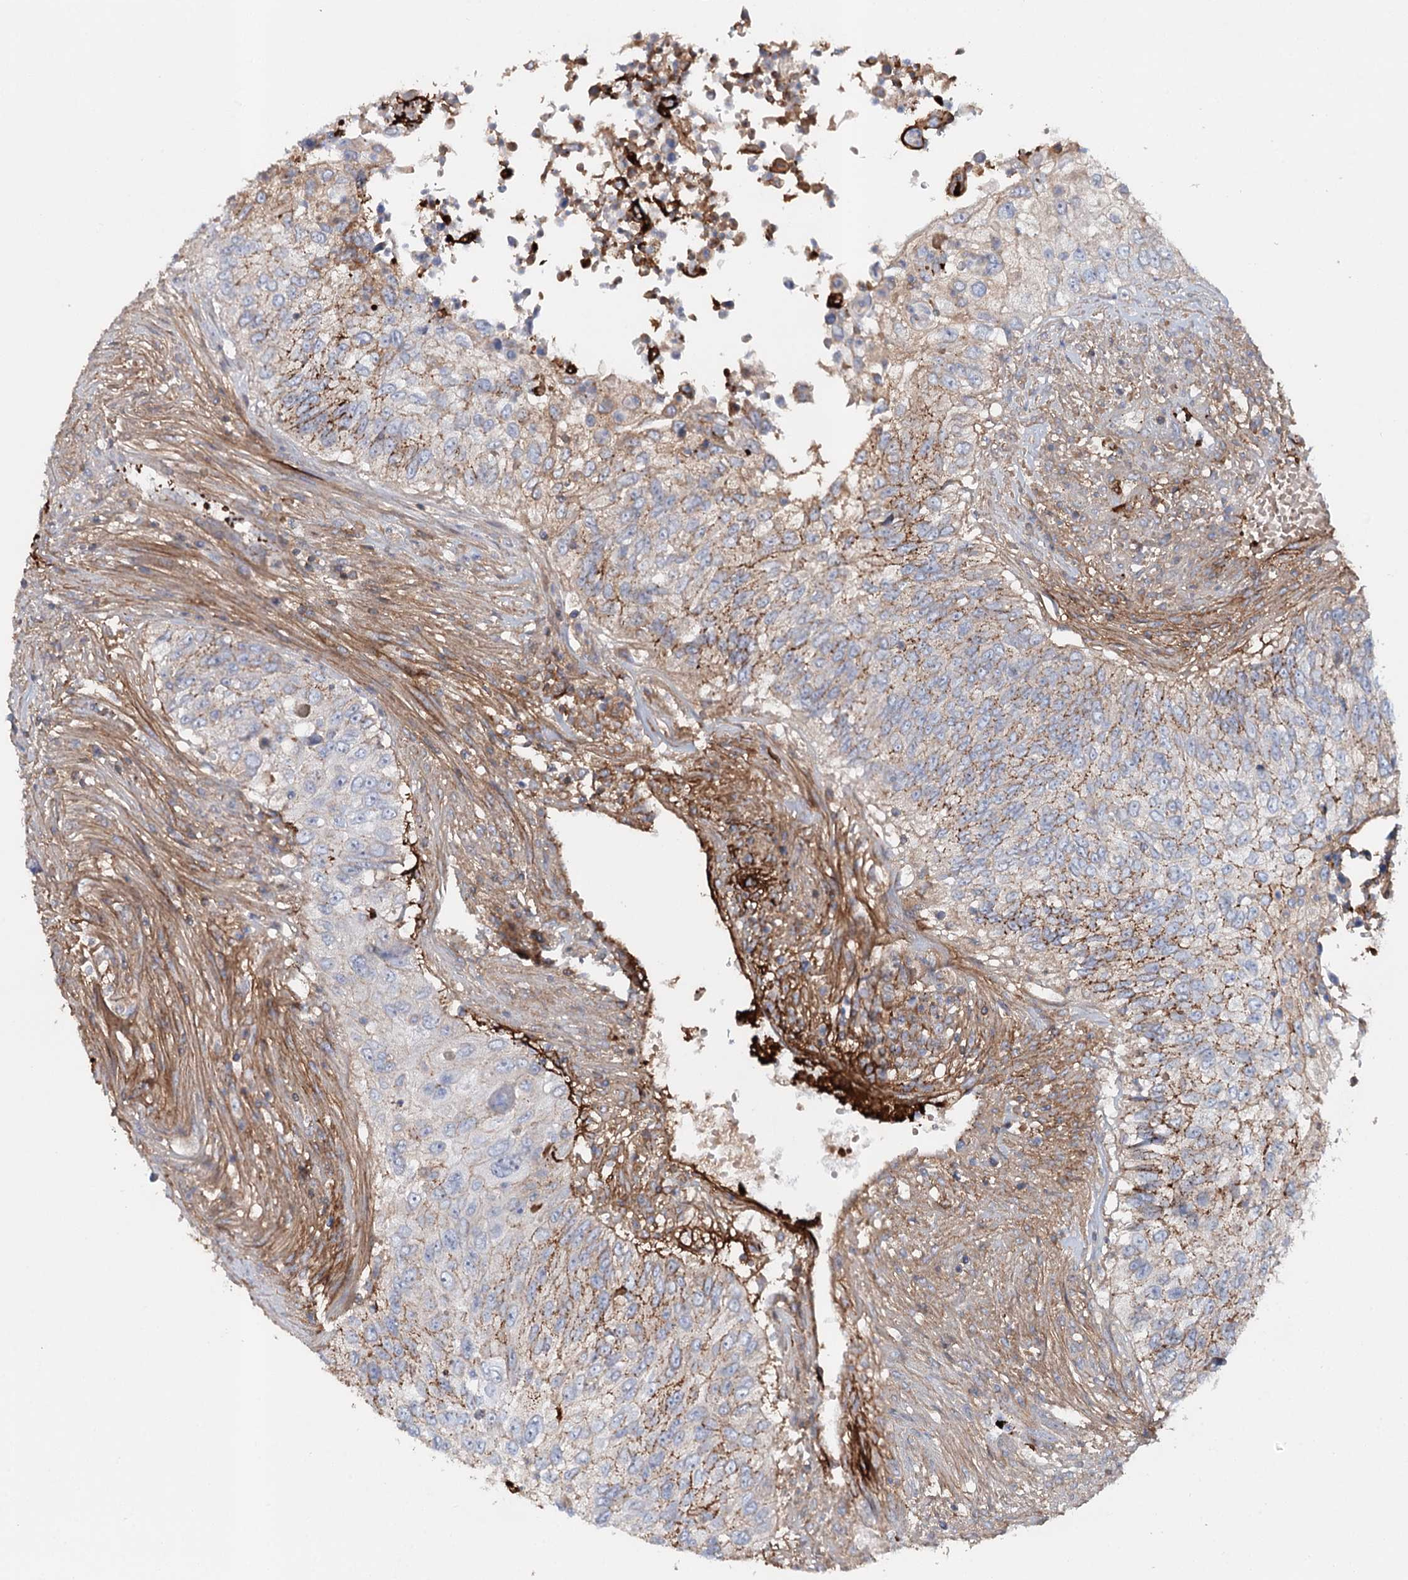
{"staining": {"intensity": "weak", "quantity": "<25%", "location": "cytoplasmic/membranous"}, "tissue": "urothelial cancer", "cell_type": "Tumor cells", "image_type": "cancer", "snomed": [{"axis": "morphology", "description": "Urothelial carcinoma, High grade"}, {"axis": "topography", "description": "Urinary bladder"}], "caption": "There is no significant staining in tumor cells of urothelial cancer.", "gene": "ALKBH8", "patient": {"sex": "female", "age": 60}}